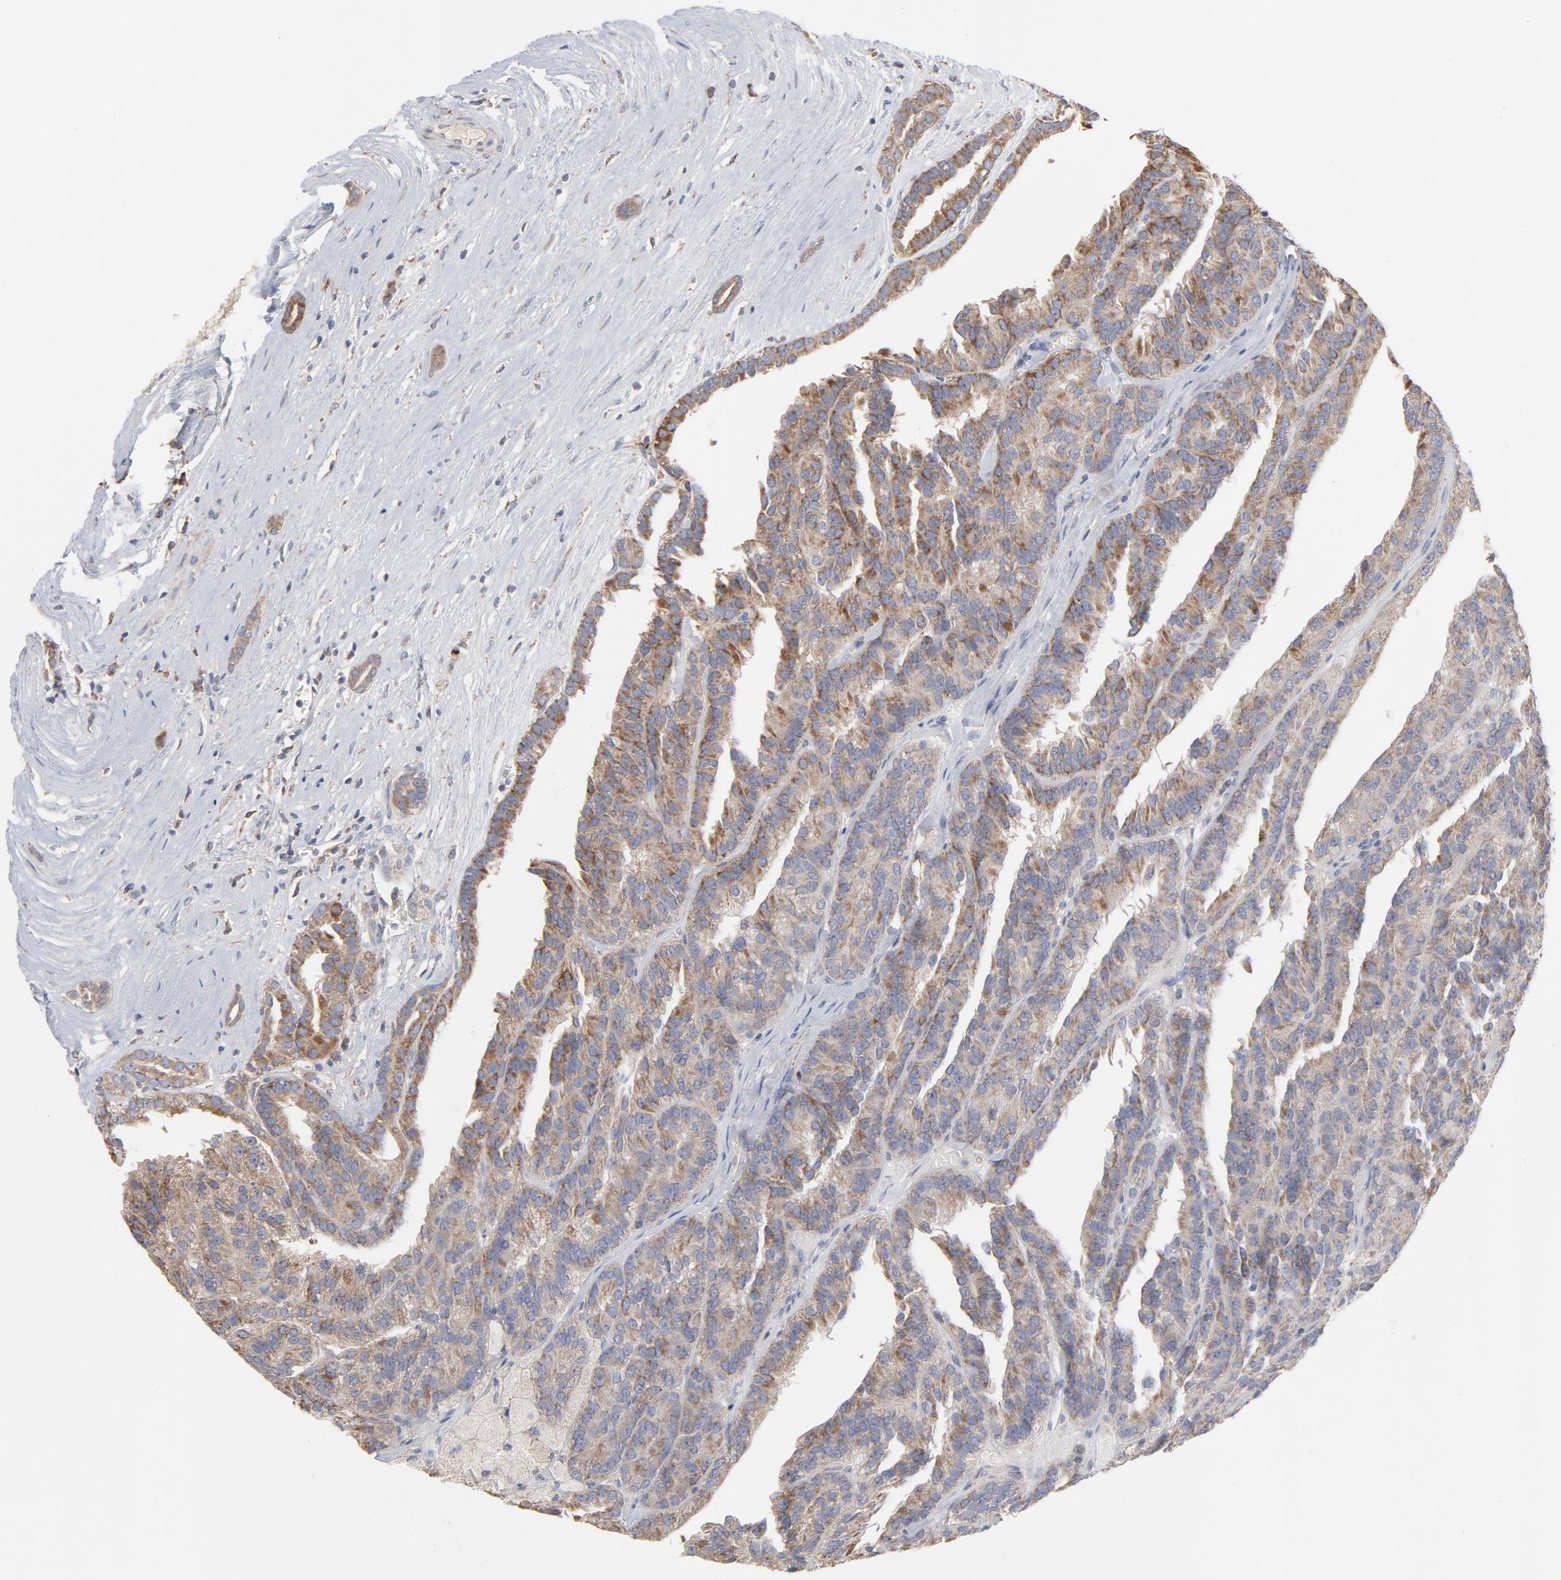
{"staining": {"intensity": "weak", "quantity": ">75%", "location": "cytoplasmic/membranous"}, "tissue": "renal cancer", "cell_type": "Tumor cells", "image_type": "cancer", "snomed": [{"axis": "morphology", "description": "Adenocarcinoma, NOS"}, {"axis": "topography", "description": "Kidney"}], "caption": "Protein staining of renal adenocarcinoma tissue shows weak cytoplasmic/membranous expression in approximately >75% of tumor cells.", "gene": "PPFIBP2", "patient": {"sex": "male", "age": 46}}